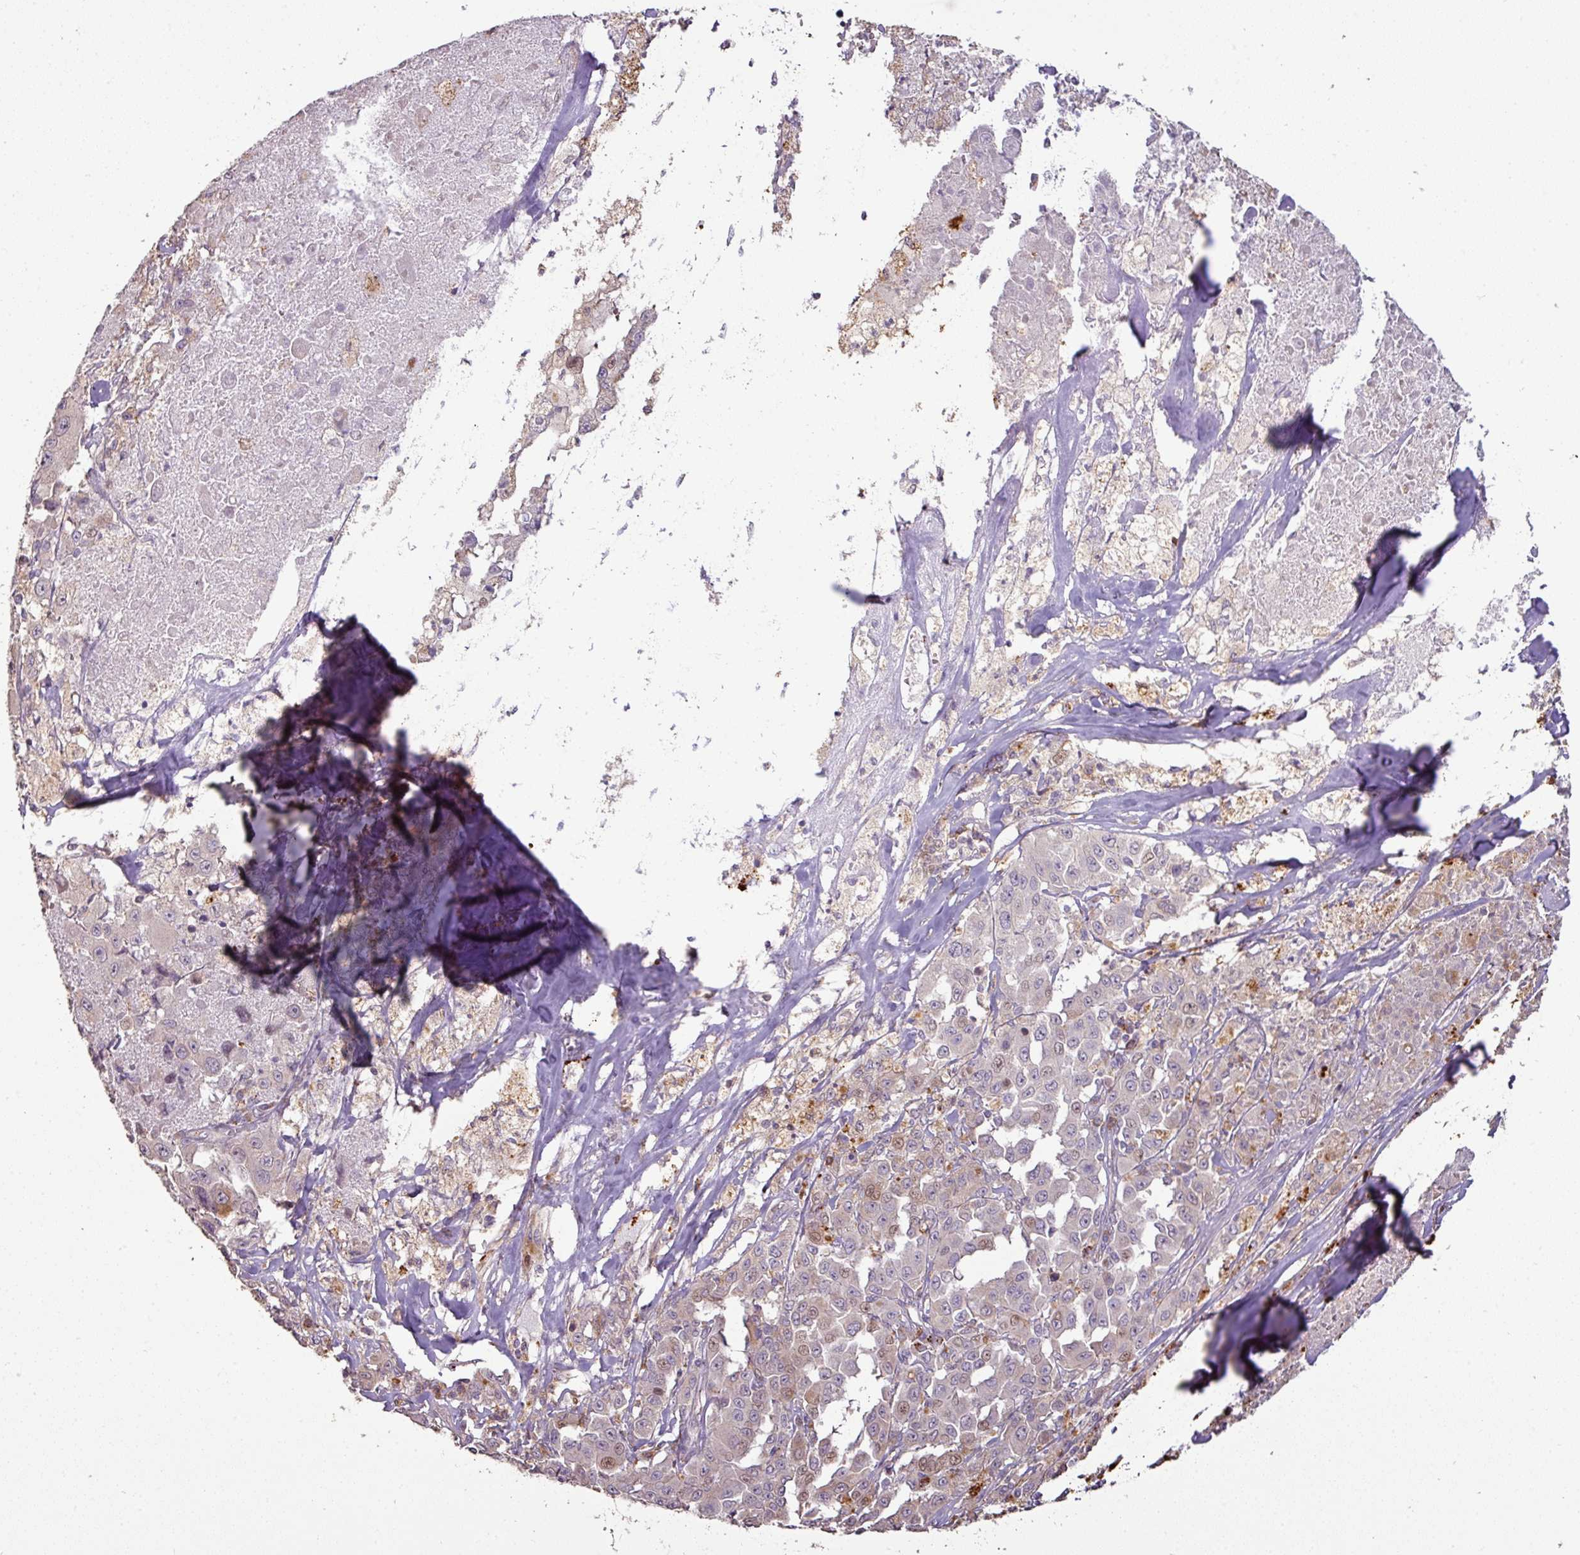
{"staining": {"intensity": "moderate", "quantity": "<25%", "location": "nuclear"}, "tissue": "melanoma", "cell_type": "Tumor cells", "image_type": "cancer", "snomed": [{"axis": "morphology", "description": "Malignant melanoma, Metastatic site"}, {"axis": "topography", "description": "Lymph node"}], "caption": "Malignant melanoma (metastatic site) stained with DAB immunohistochemistry (IHC) displays low levels of moderate nuclear staining in approximately <25% of tumor cells.", "gene": "CXCR5", "patient": {"sex": "male", "age": 62}}